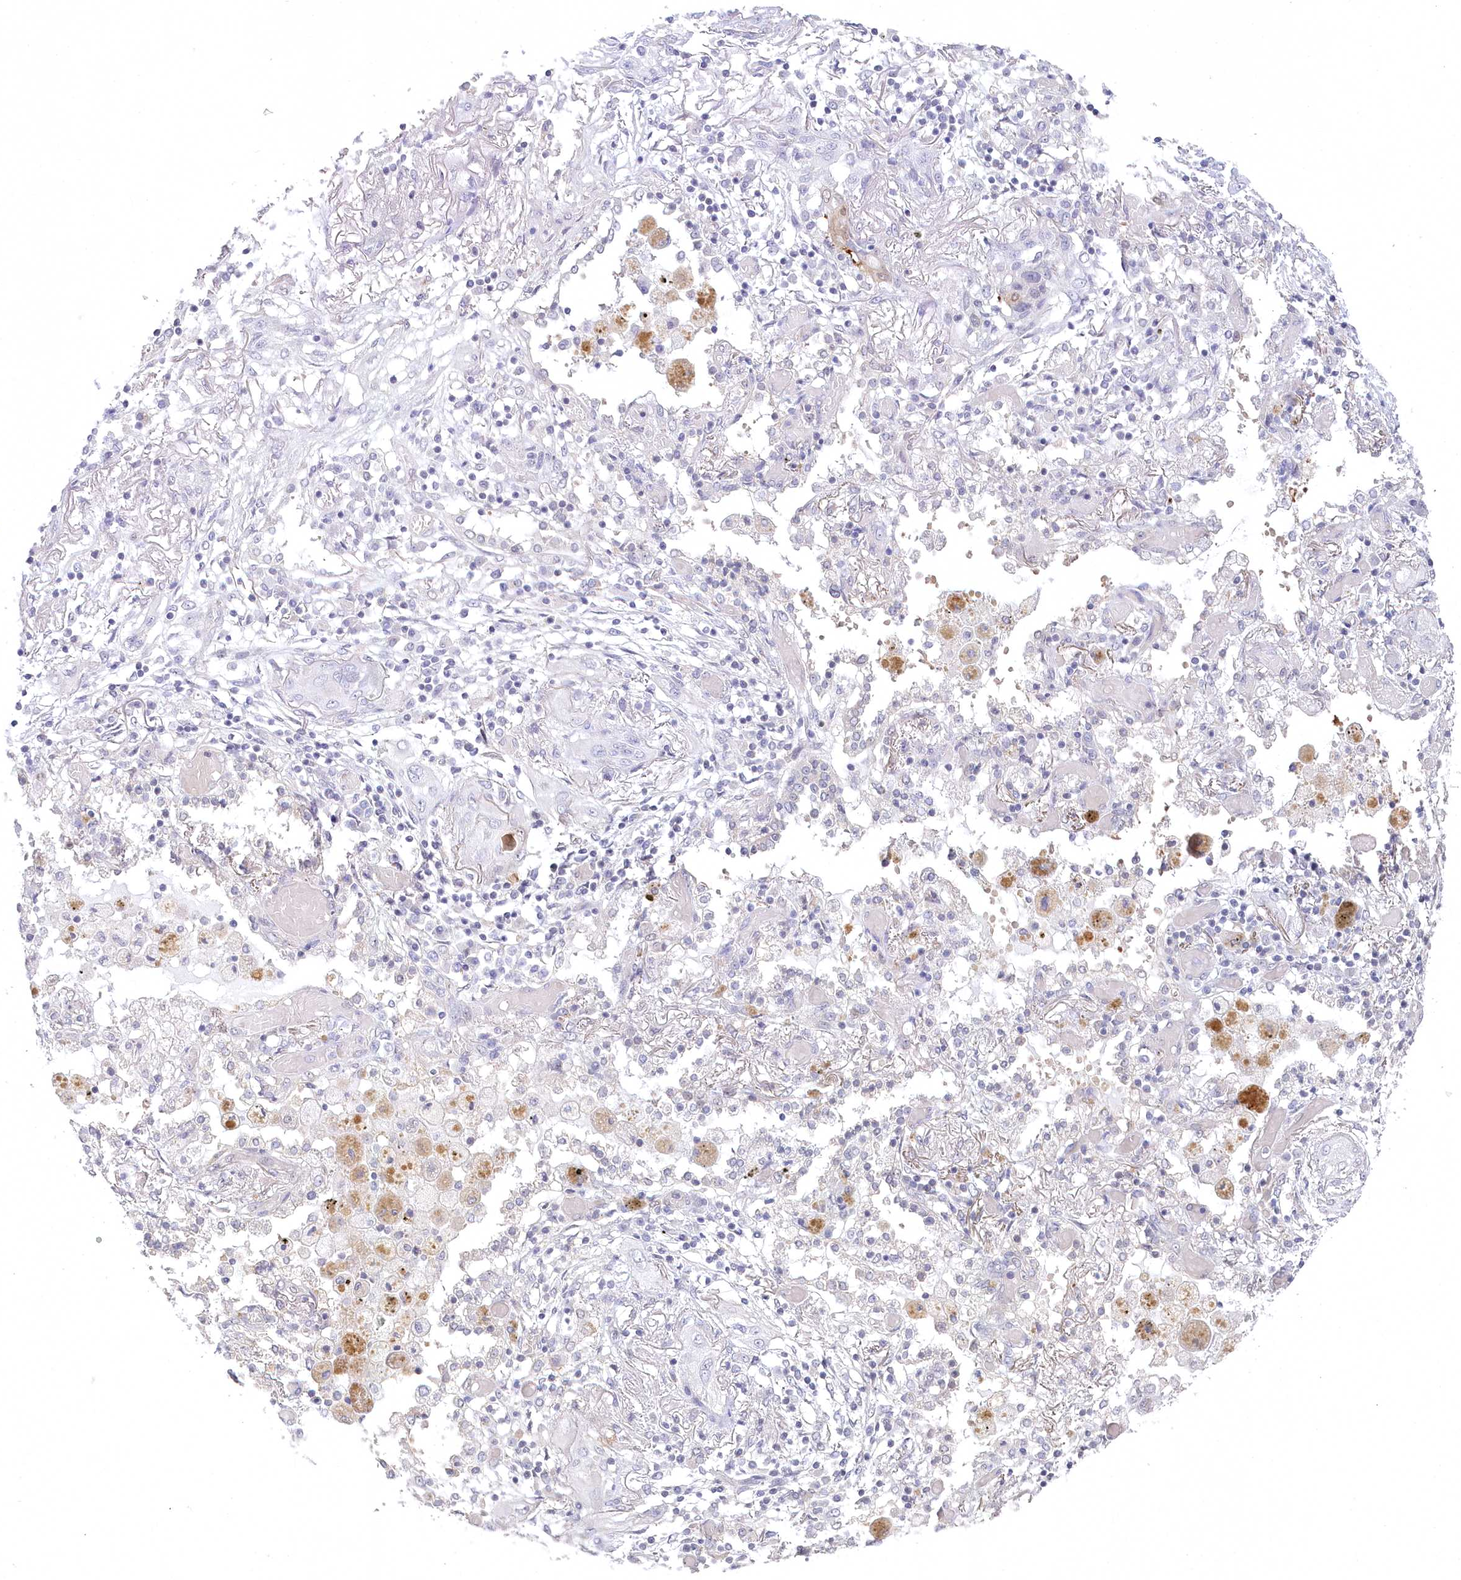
{"staining": {"intensity": "negative", "quantity": "none", "location": "none"}, "tissue": "lung cancer", "cell_type": "Tumor cells", "image_type": "cancer", "snomed": [{"axis": "morphology", "description": "Squamous cell carcinoma, NOS"}, {"axis": "topography", "description": "Lung"}], "caption": "Tumor cells show no significant protein positivity in lung cancer (squamous cell carcinoma).", "gene": "AAMDC", "patient": {"sex": "female", "age": 47}}